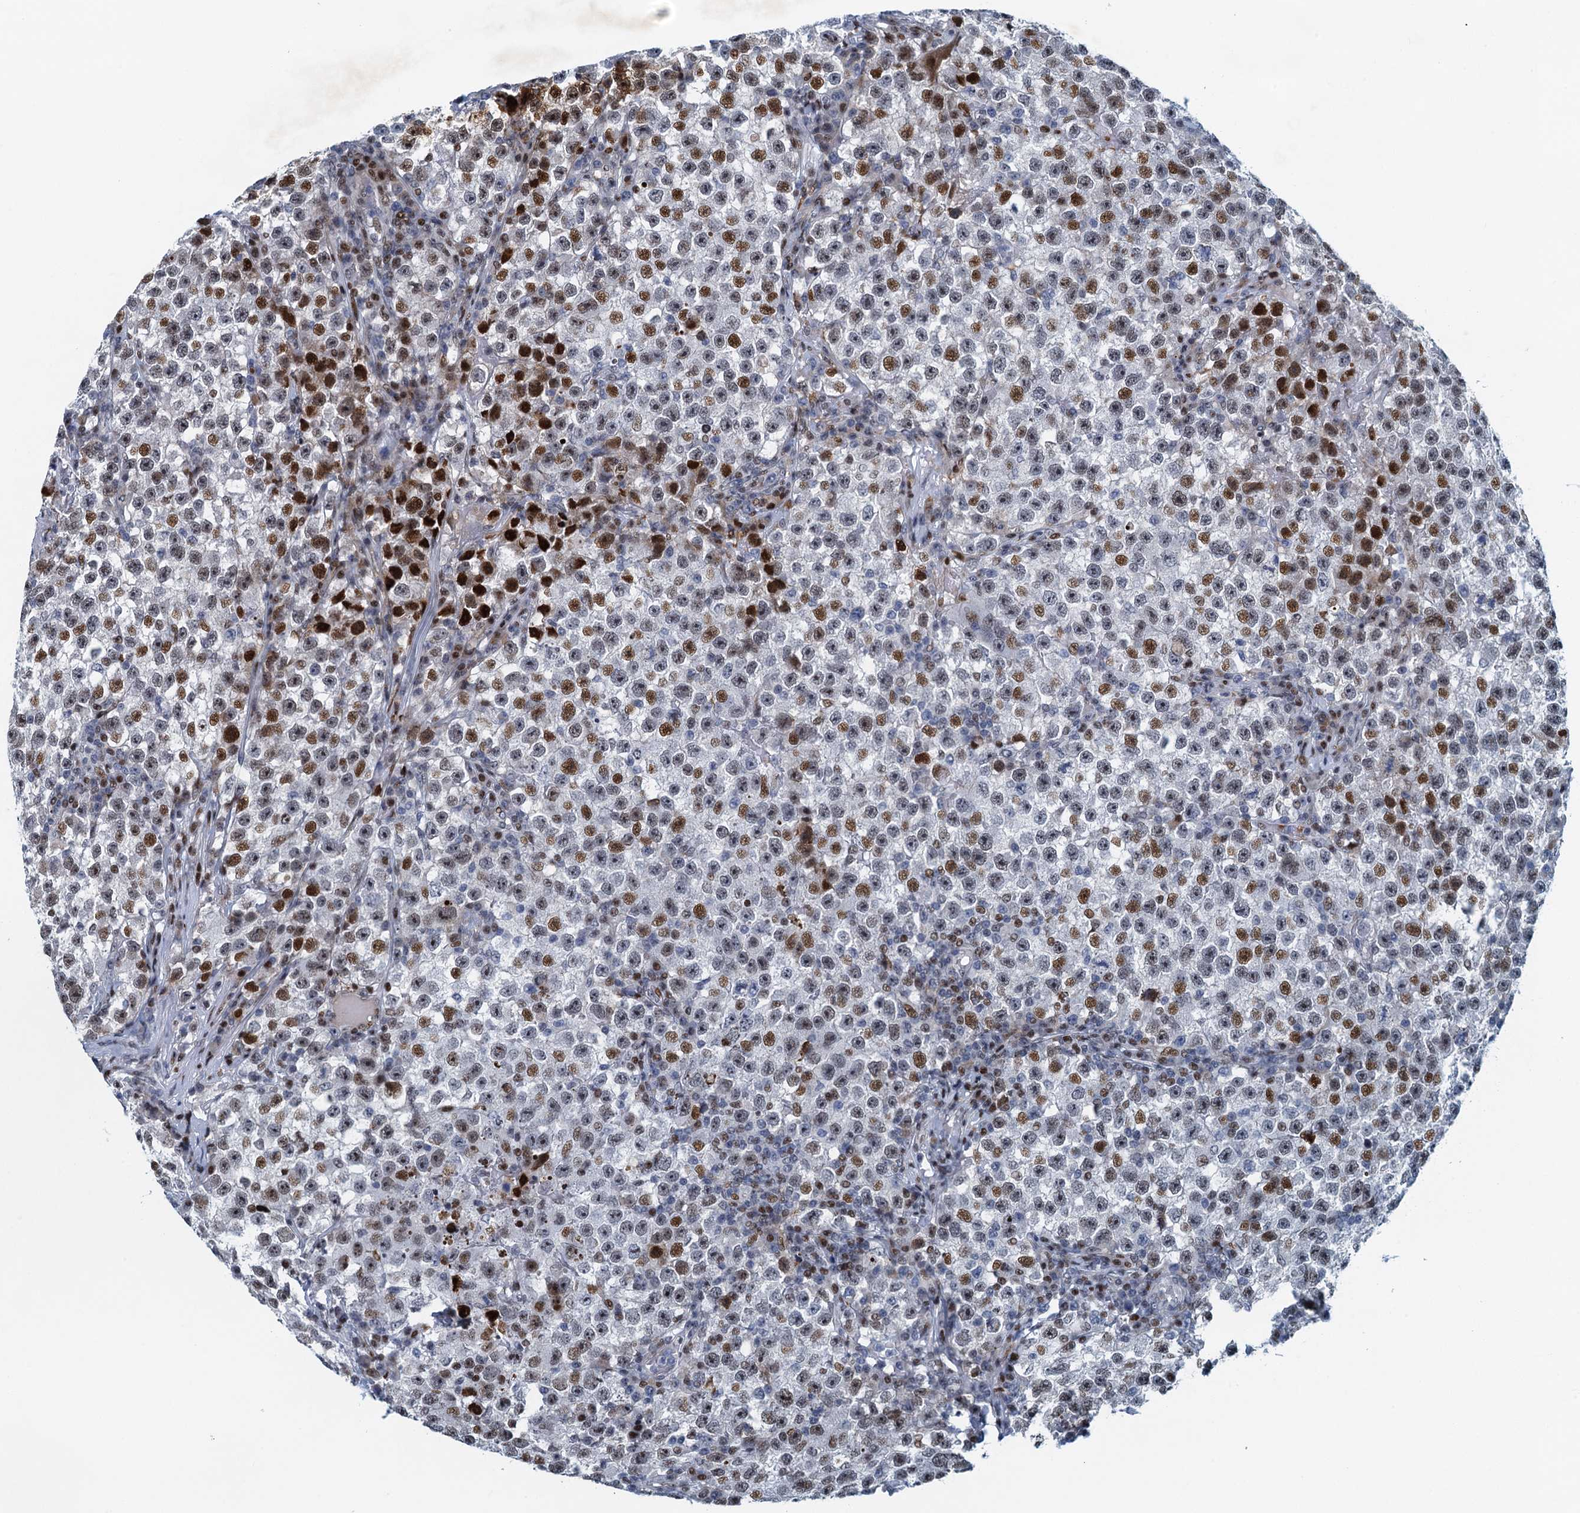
{"staining": {"intensity": "strong", "quantity": "25%-75%", "location": "nuclear"}, "tissue": "testis cancer", "cell_type": "Tumor cells", "image_type": "cancer", "snomed": [{"axis": "morphology", "description": "Seminoma, NOS"}, {"axis": "topography", "description": "Testis"}], "caption": "DAB immunohistochemical staining of testis cancer shows strong nuclear protein positivity in approximately 25%-75% of tumor cells. (DAB = brown stain, brightfield microscopy at high magnification).", "gene": "ANKRD13D", "patient": {"sex": "male", "age": 22}}